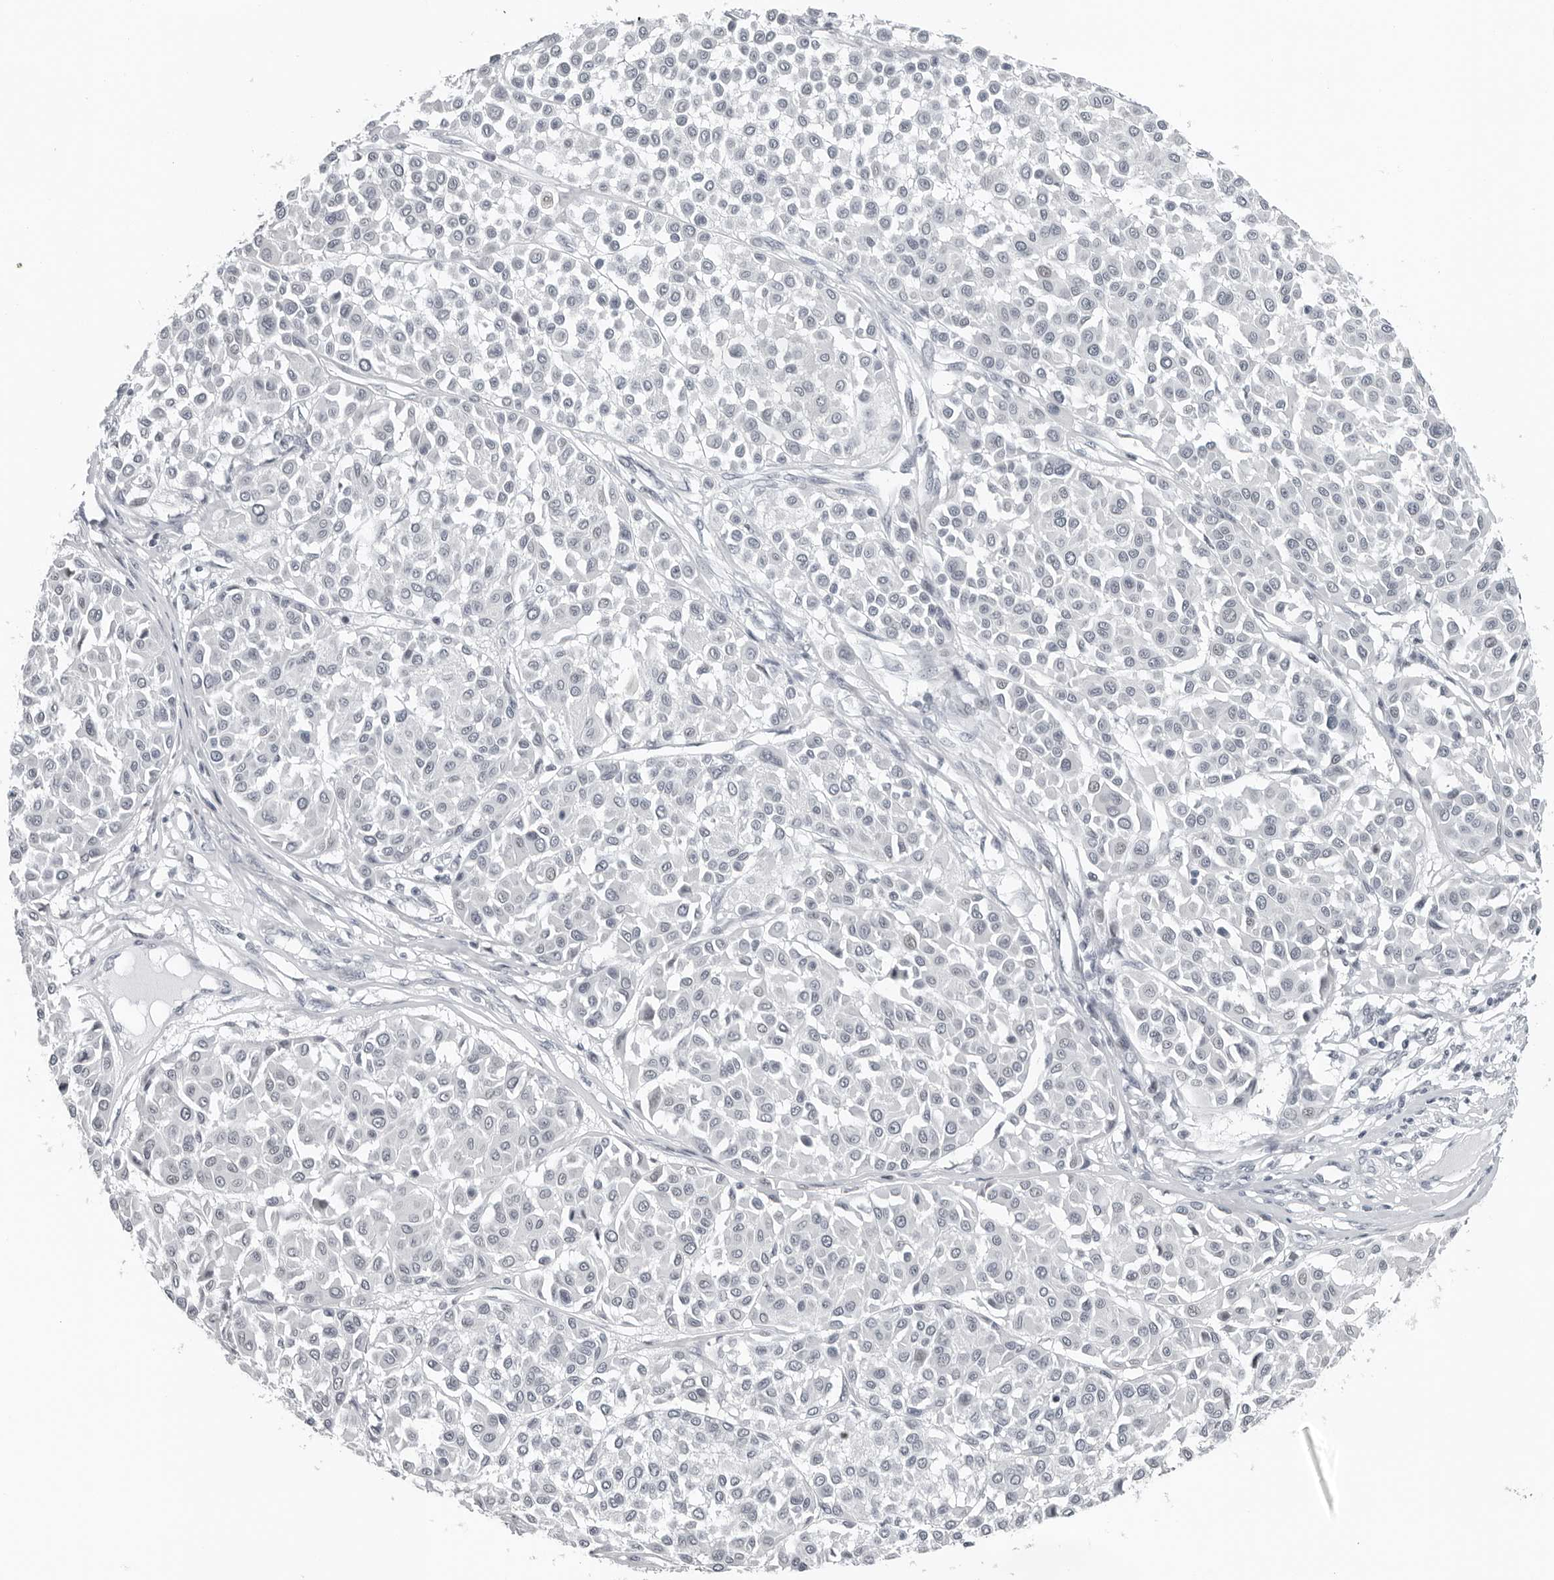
{"staining": {"intensity": "negative", "quantity": "none", "location": "none"}, "tissue": "melanoma", "cell_type": "Tumor cells", "image_type": "cancer", "snomed": [{"axis": "morphology", "description": "Malignant melanoma, Metastatic site"}, {"axis": "topography", "description": "Soft tissue"}], "caption": "IHC of human malignant melanoma (metastatic site) exhibits no positivity in tumor cells.", "gene": "PPP1R42", "patient": {"sex": "male", "age": 41}}